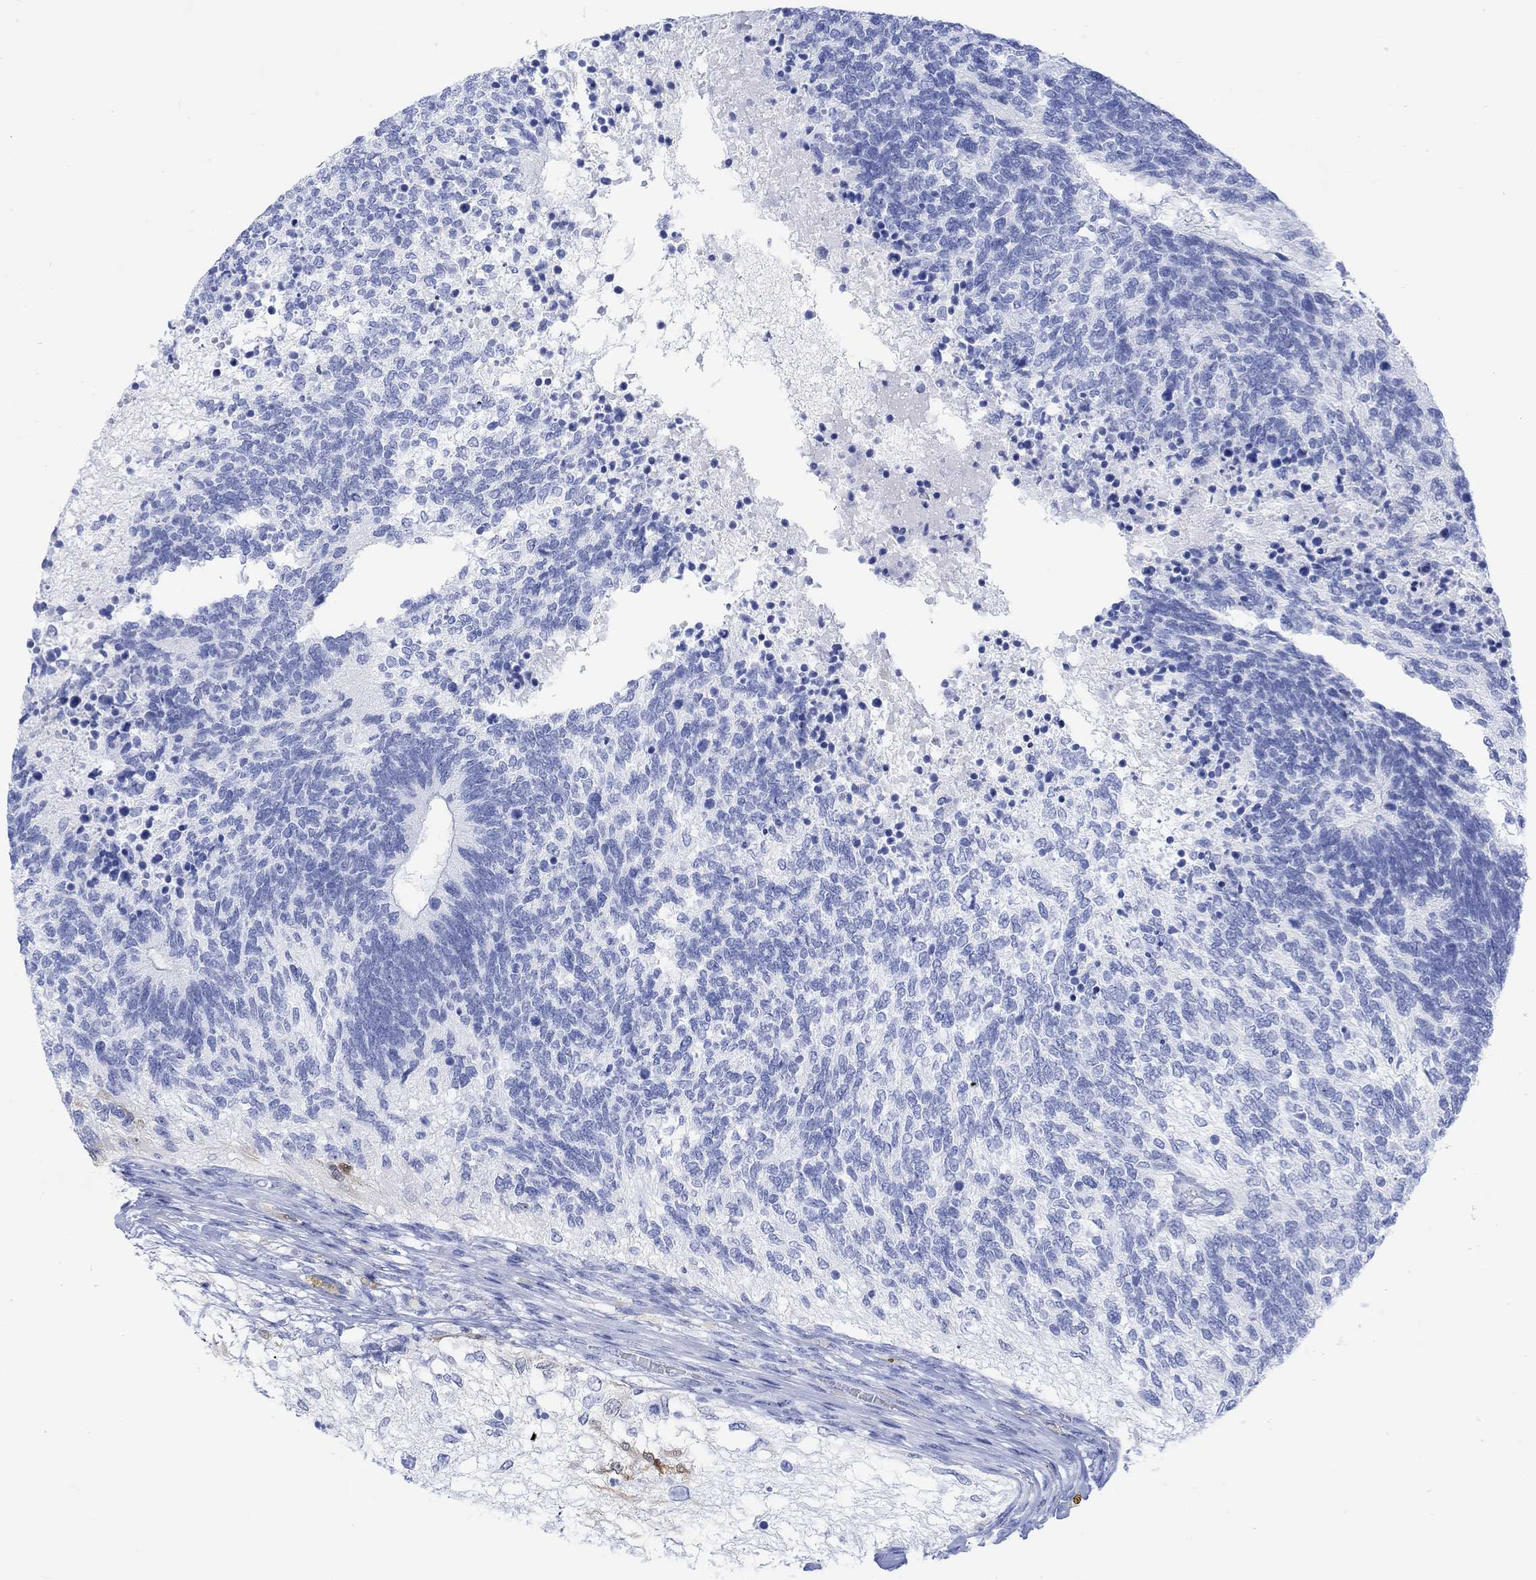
{"staining": {"intensity": "negative", "quantity": "none", "location": "none"}, "tissue": "testis cancer", "cell_type": "Tumor cells", "image_type": "cancer", "snomed": [{"axis": "morphology", "description": "Seminoma, NOS"}, {"axis": "morphology", "description": "Carcinoma, Embryonal, NOS"}, {"axis": "topography", "description": "Testis"}], "caption": "Immunohistochemistry (IHC) of testis cancer (embryonal carcinoma) displays no staining in tumor cells. The staining is performed using DAB brown chromogen with nuclei counter-stained in using hematoxylin.", "gene": "TPPP3", "patient": {"sex": "male", "age": 41}}